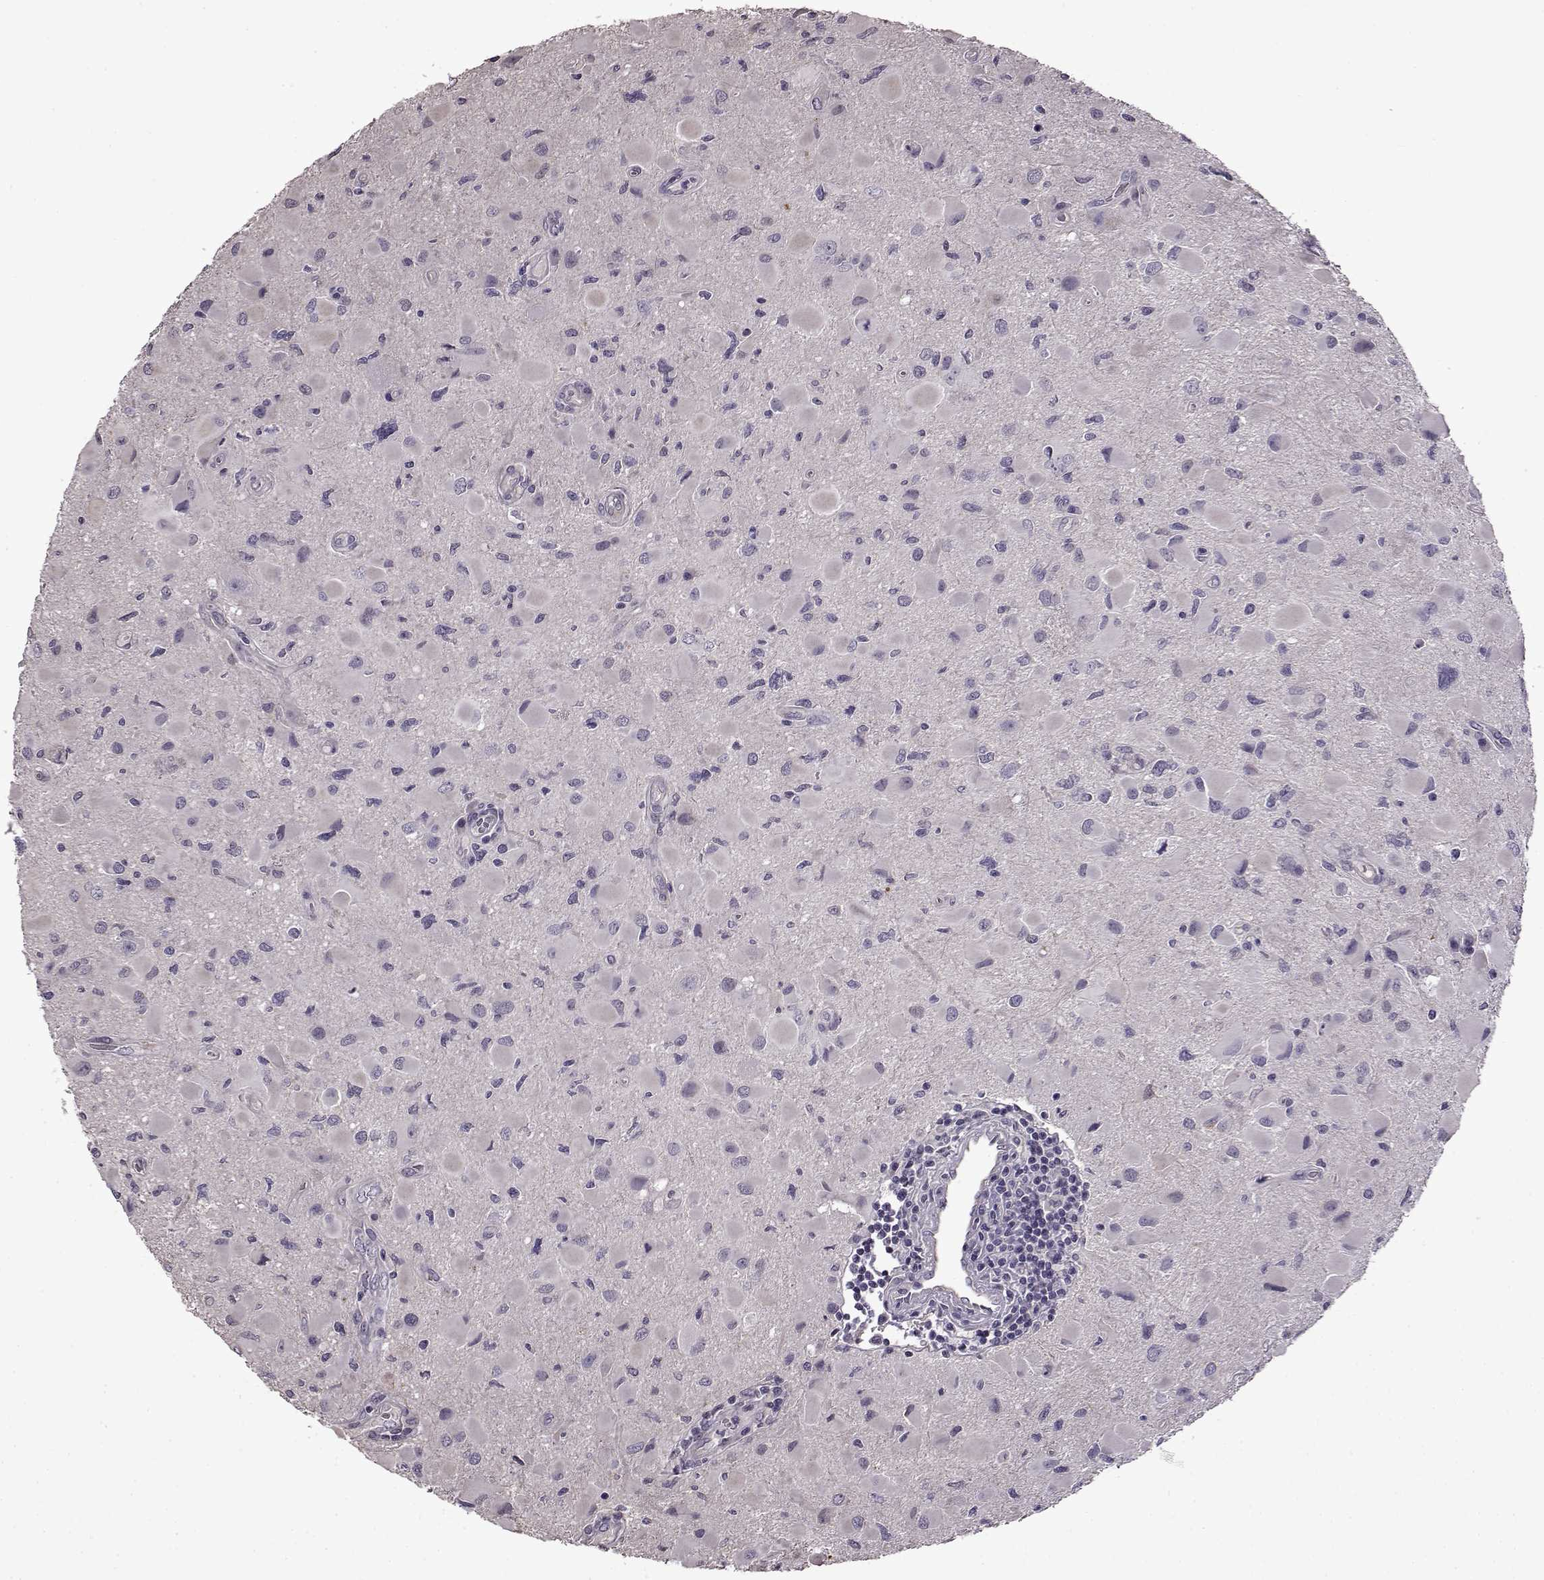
{"staining": {"intensity": "negative", "quantity": "none", "location": "none"}, "tissue": "glioma", "cell_type": "Tumor cells", "image_type": "cancer", "snomed": [{"axis": "morphology", "description": "Glioma, malignant, Low grade"}, {"axis": "topography", "description": "Brain"}], "caption": "Histopathology image shows no significant protein positivity in tumor cells of glioma.", "gene": "EDDM3B", "patient": {"sex": "female", "age": 32}}